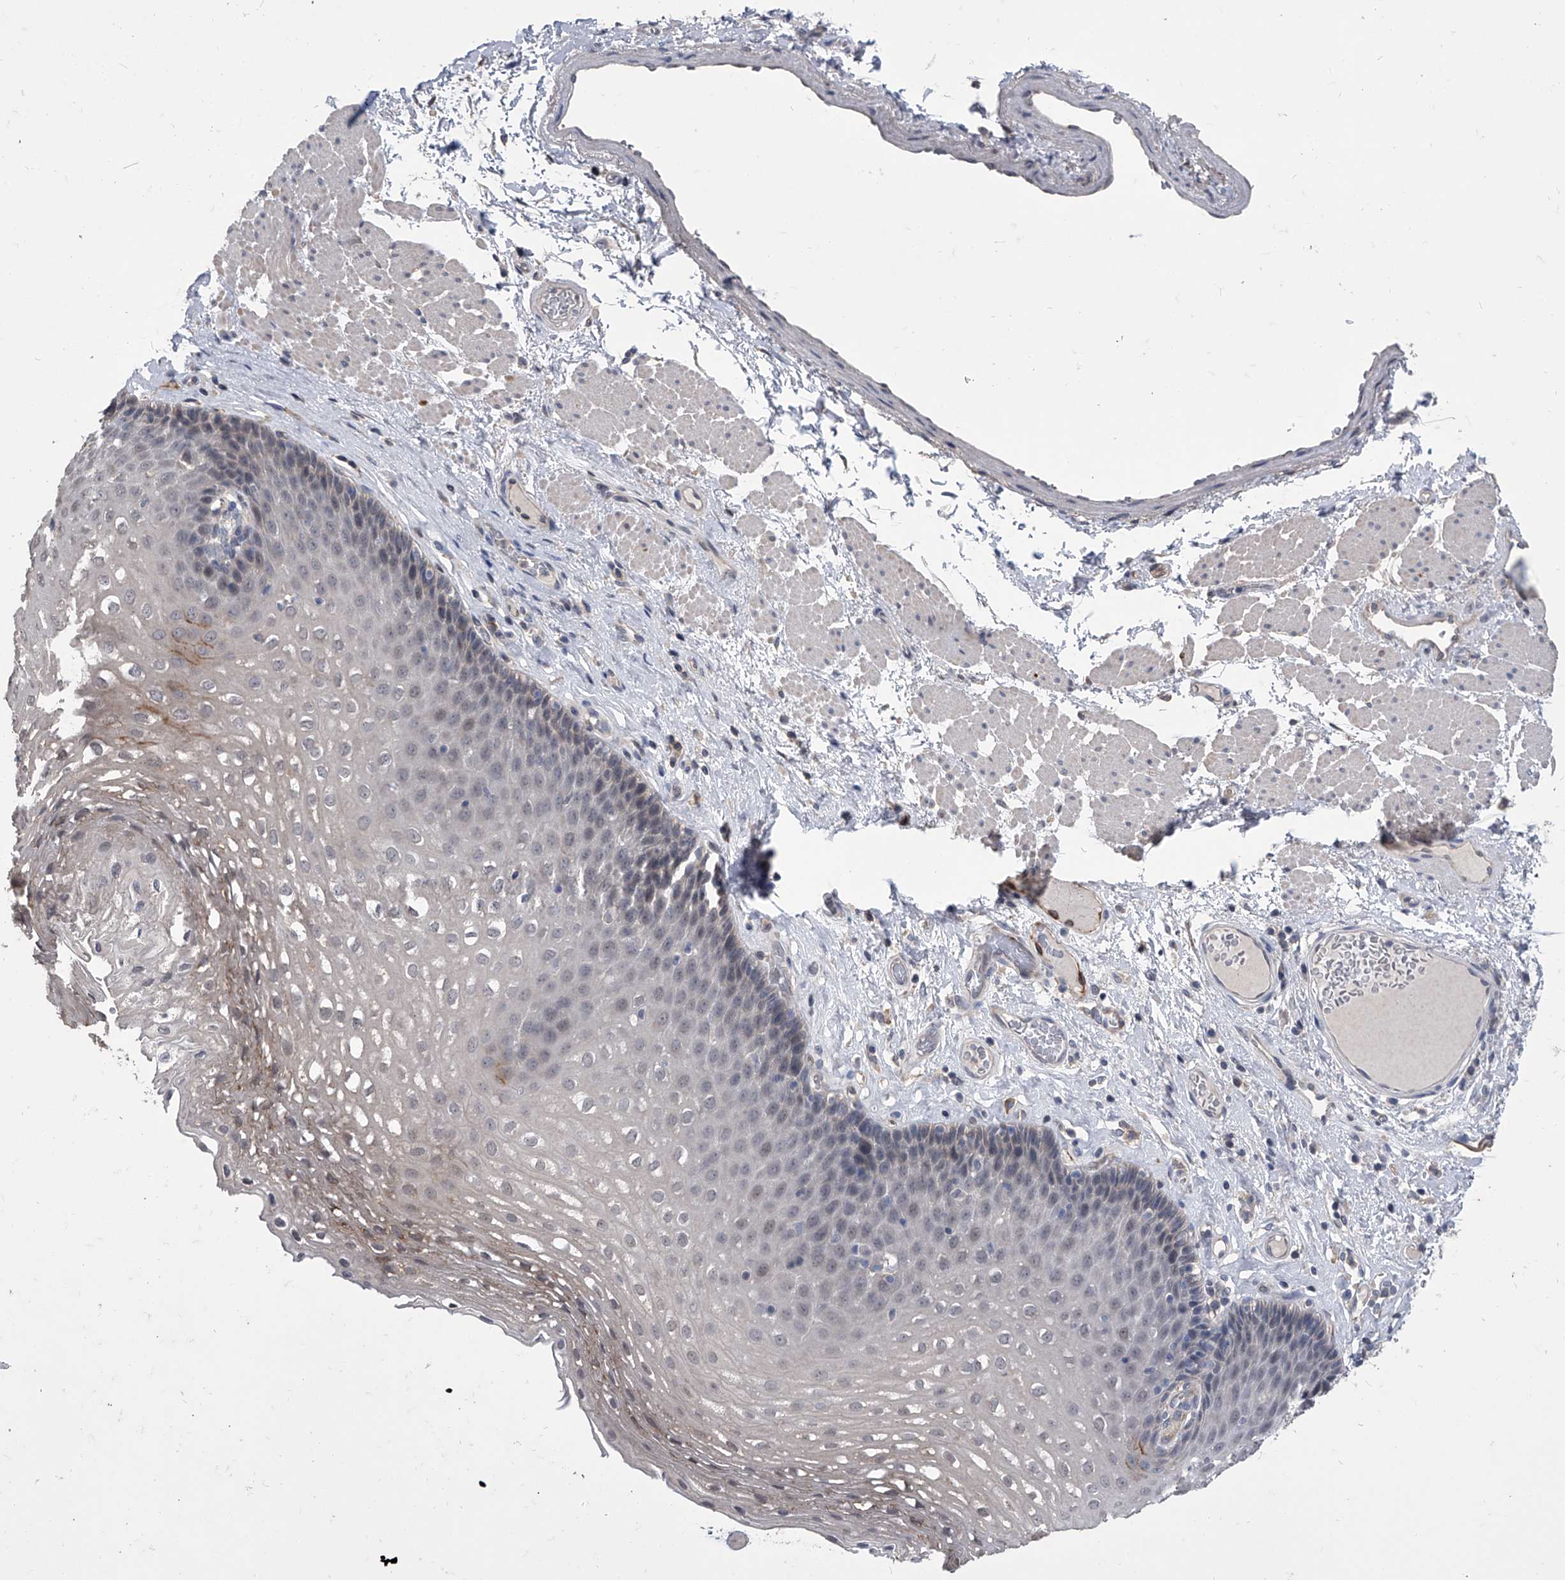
{"staining": {"intensity": "negative", "quantity": "none", "location": "none"}, "tissue": "esophagus", "cell_type": "Squamous epithelial cells", "image_type": "normal", "snomed": [{"axis": "morphology", "description": "Normal tissue, NOS"}, {"axis": "topography", "description": "Esophagus"}], "caption": "Immunohistochemistry (IHC) image of benign esophagus: human esophagus stained with DAB shows no significant protein positivity in squamous epithelial cells. (Immunohistochemistry (IHC), brightfield microscopy, high magnification).", "gene": "MAP4K3", "patient": {"sex": "female", "age": 66}}